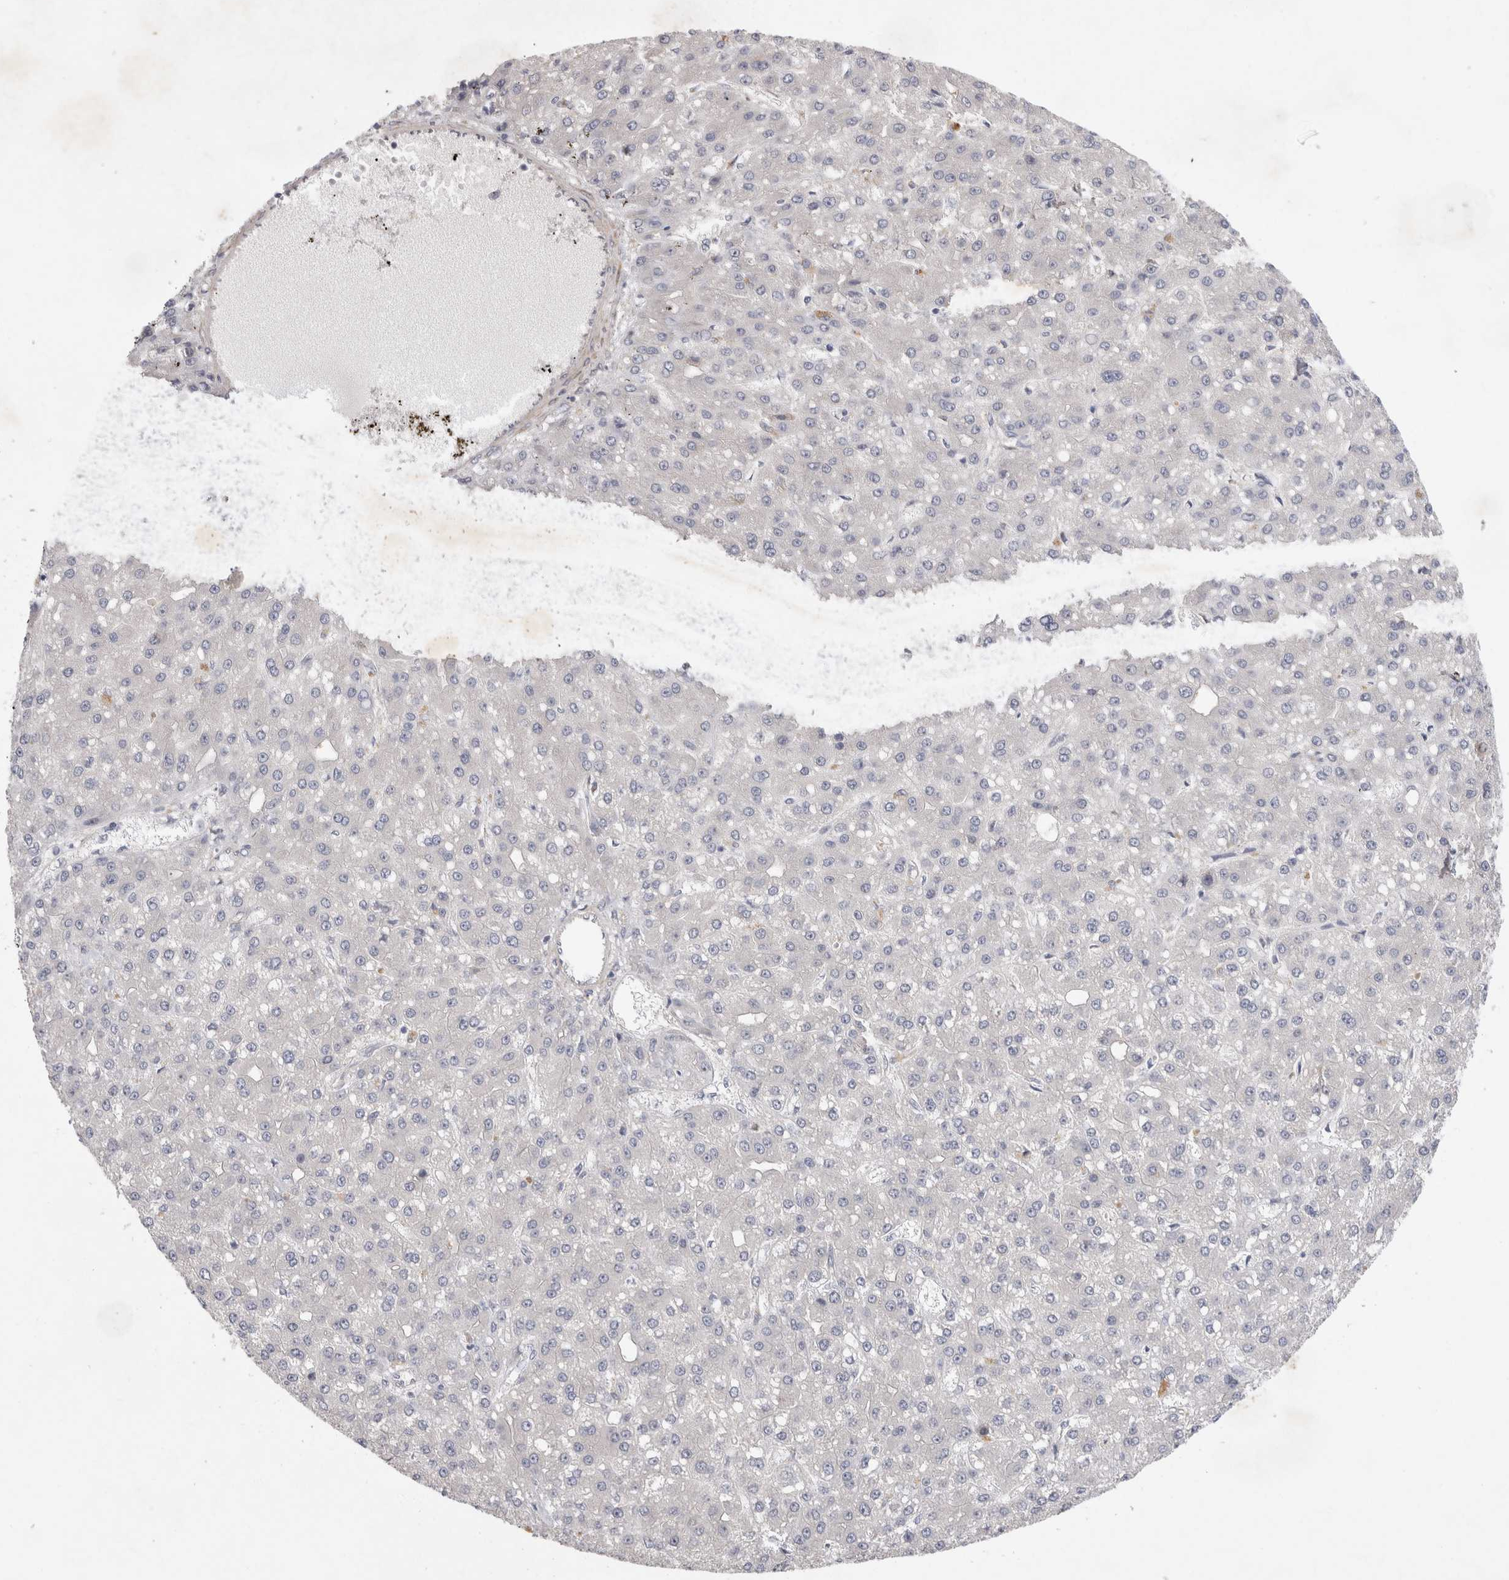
{"staining": {"intensity": "negative", "quantity": "none", "location": "none"}, "tissue": "liver cancer", "cell_type": "Tumor cells", "image_type": "cancer", "snomed": [{"axis": "morphology", "description": "Carcinoma, Hepatocellular, NOS"}, {"axis": "topography", "description": "Liver"}], "caption": "This is a micrograph of immunohistochemistry staining of hepatocellular carcinoma (liver), which shows no positivity in tumor cells. (Immunohistochemistry, brightfield microscopy, high magnification).", "gene": "BZW2", "patient": {"sex": "male", "age": 67}}